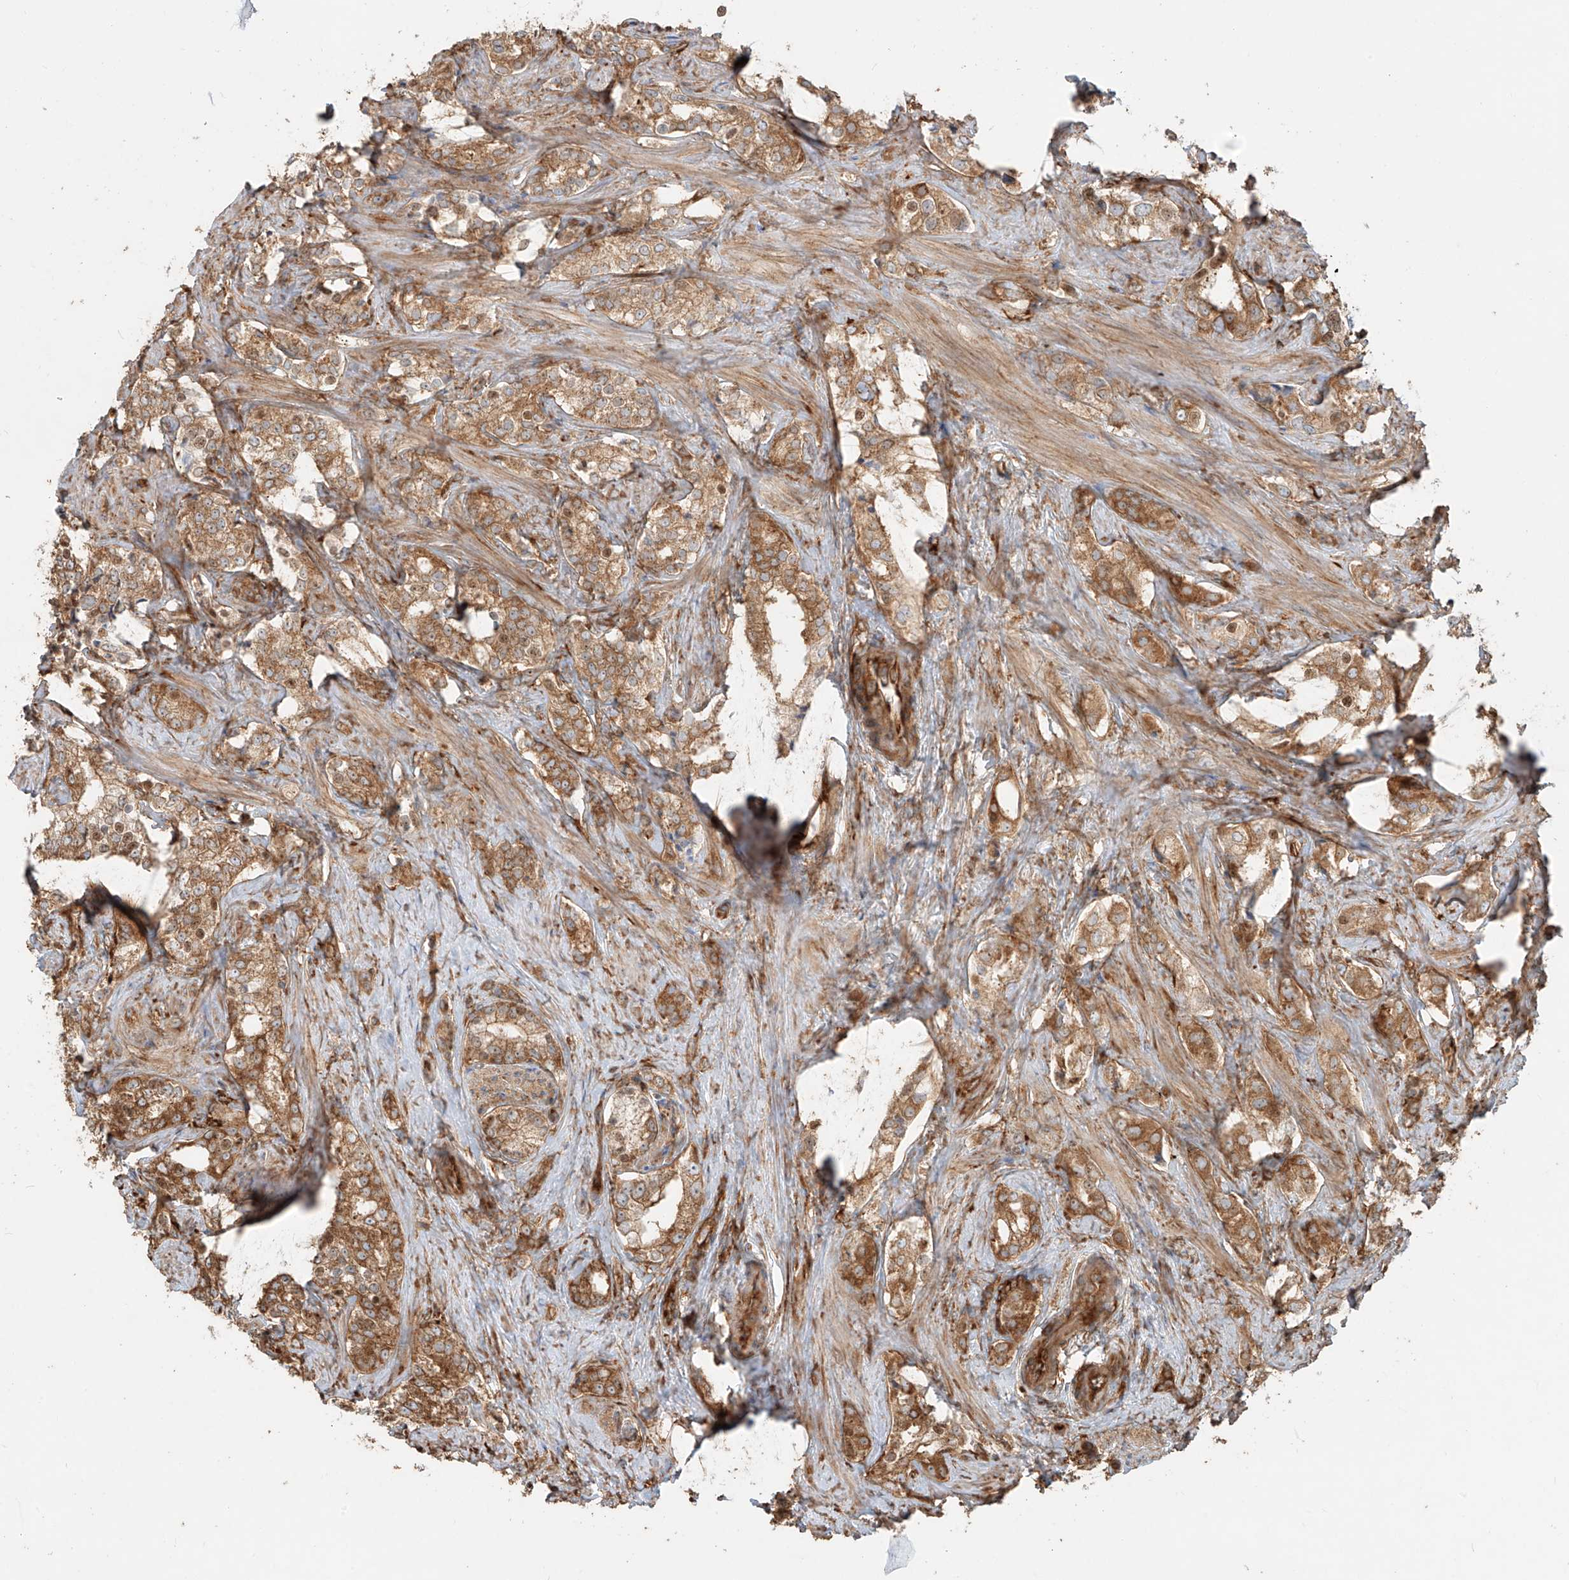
{"staining": {"intensity": "moderate", "quantity": ">75%", "location": "cytoplasmic/membranous,nuclear"}, "tissue": "prostate cancer", "cell_type": "Tumor cells", "image_type": "cancer", "snomed": [{"axis": "morphology", "description": "Adenocarcinoma, High grade"}, {"axis": "topography", "description": "Prostate"}], "caption": "Protein staining of adenocarcinoma (high-grade) (prostate) tissue exhibits moderate cytoplasmic/membranous and nuclear positivity in about >75% of tumor cells. The staining is performed using DAB (3,3'-diaminobenzidine) brown chromogen to label protein expression. The nuclei are counter-stained blue using hematoxylin.", "gene": "SNX9", "patient": {"sex": "male", "age": 66}}